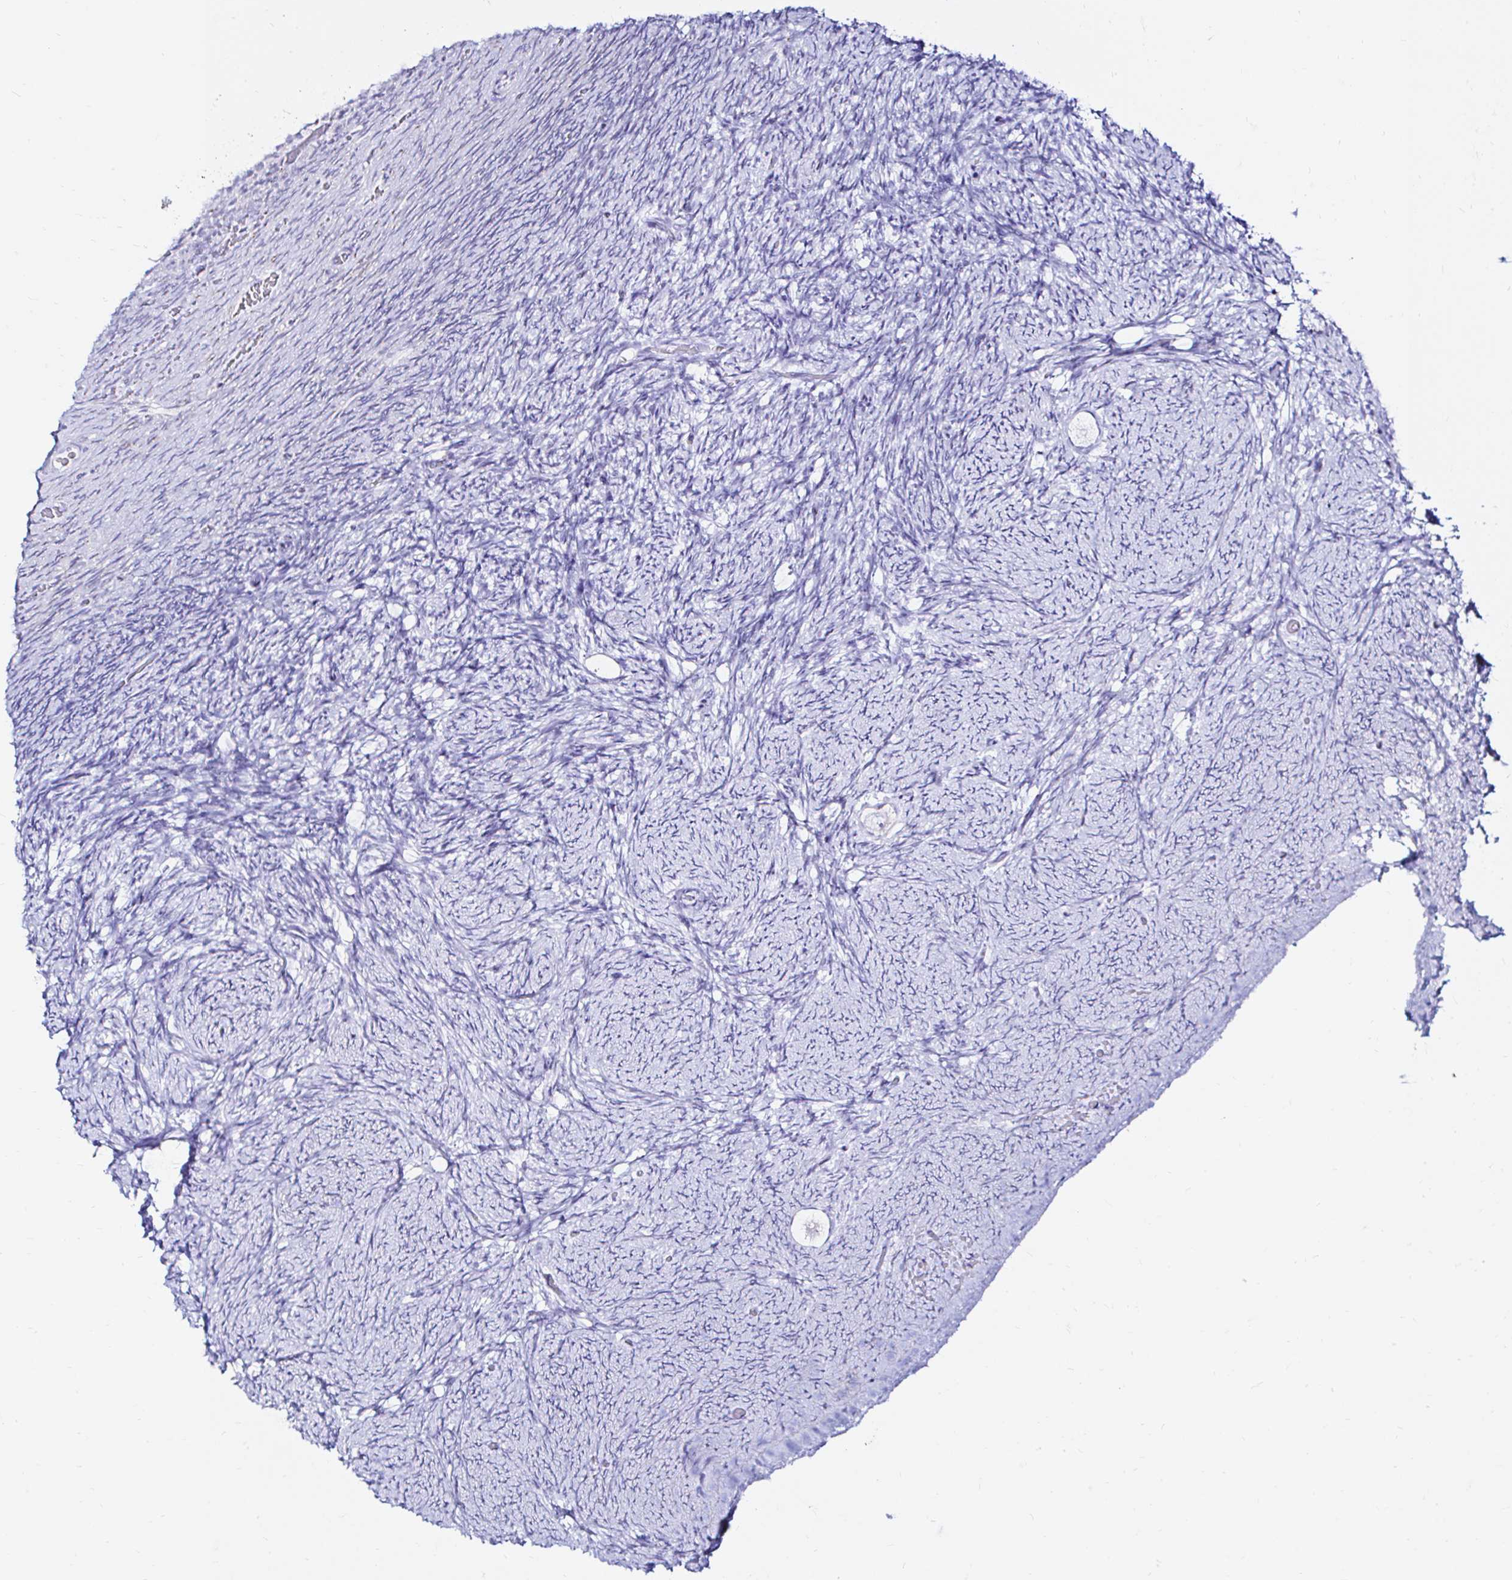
{"staining": {"intensity": "negative", "quantity": "none", "location": "none"}, "tissue": "ovary", "cell_type": "Follicle cells", "image_type": "normal", "snomed": [{"axis": "morphology", "description": "Normal tissue, NOS"}, {"axis": "topography", "description": "Ovary"}], "caption": "Histopathology image shows no significant protein staining in follicle cells of unremarkable ovary. (DAB (3,3'-diaminobenzidine) immunohistochemistry, high magnification).", "gene": "ZNF432", "patient": {"sex": "female", "age": 34}}